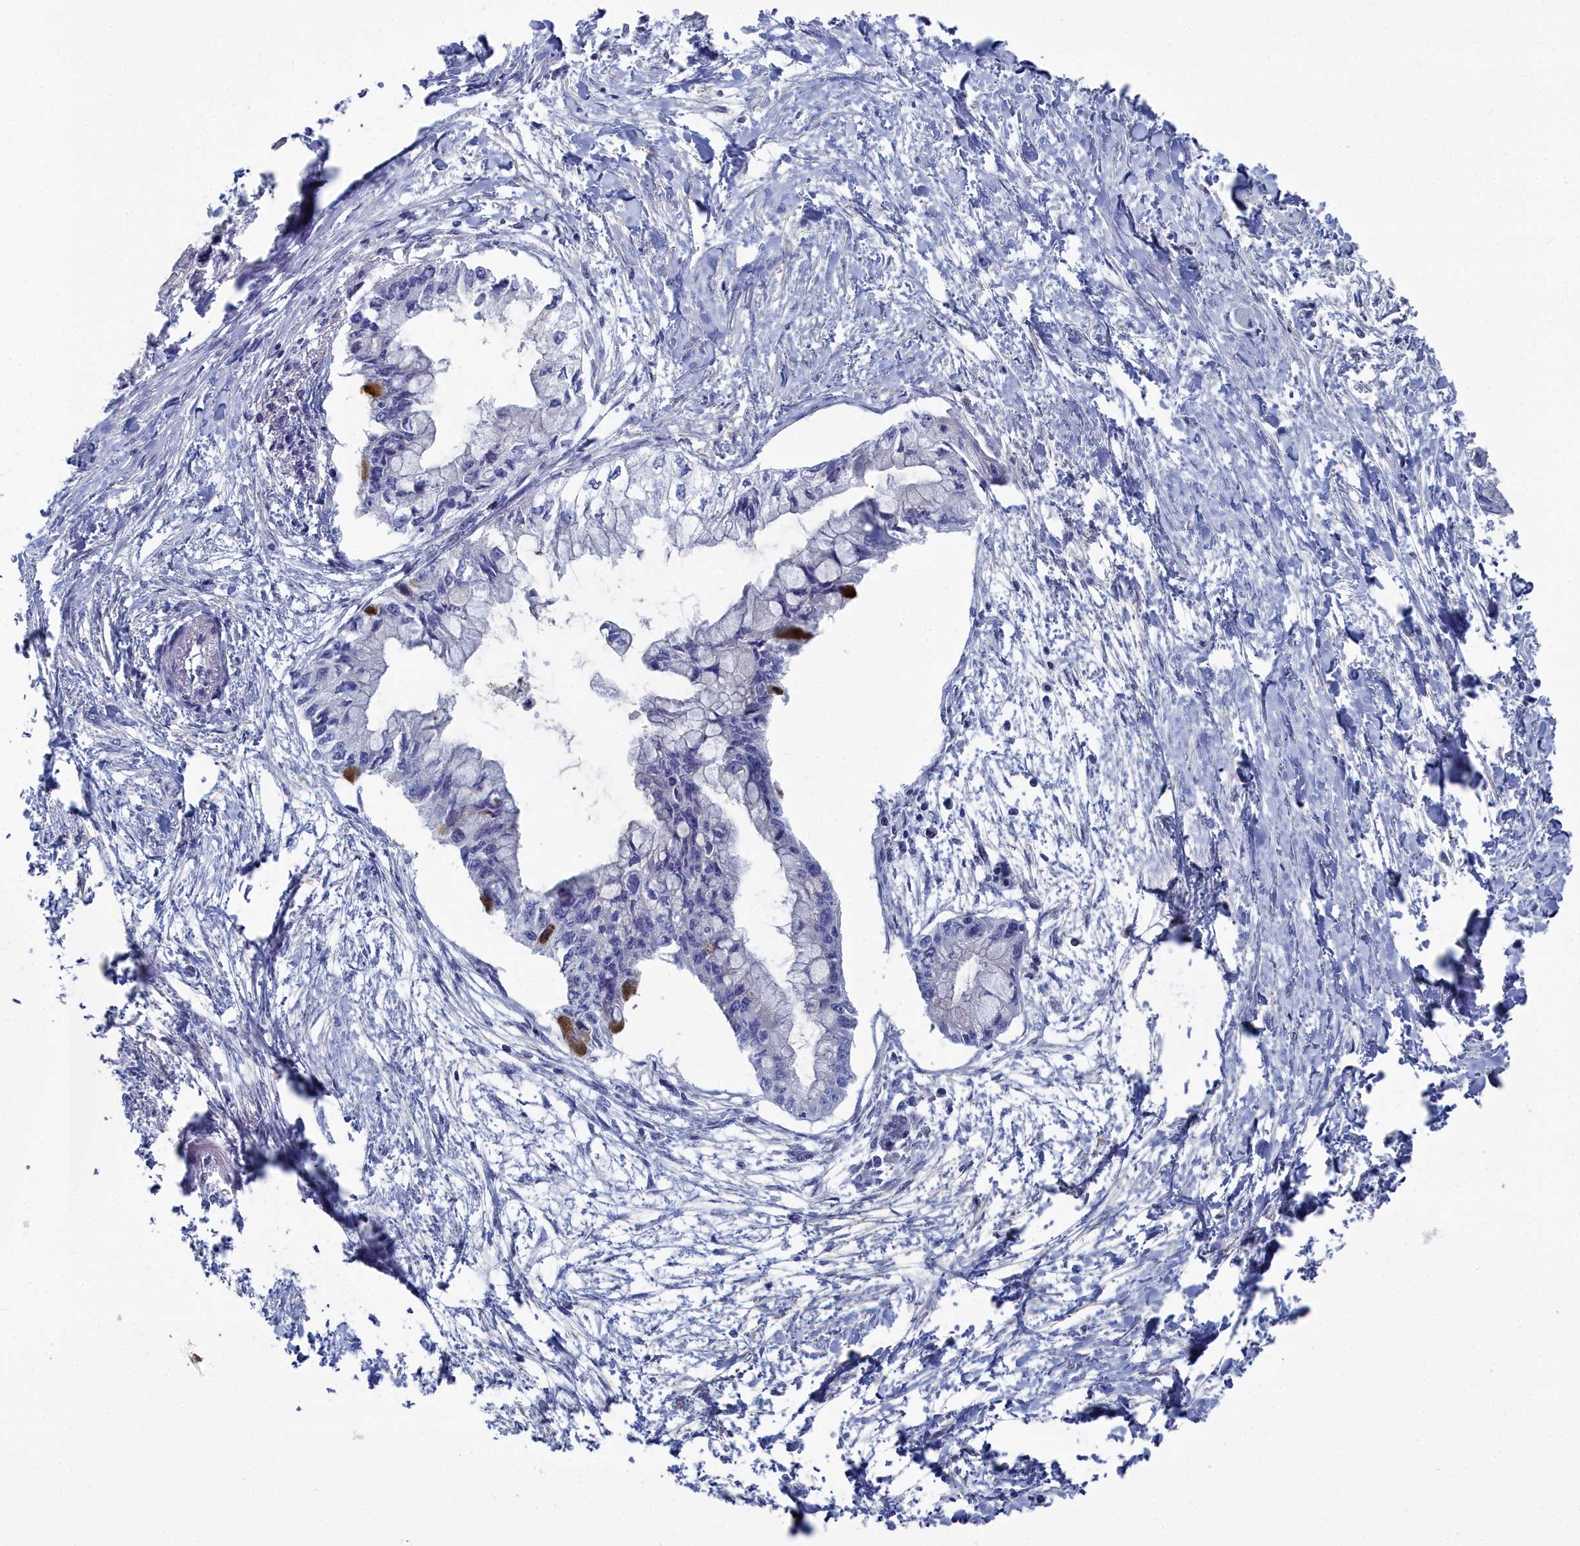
{"staining": {"intensity": "negative", "quantity": "none", "location": "none"}, "tissue": "pancreatic cancer", "cell_type": "Tumor cells", "image_type": "cancer", "snomed": [{"axis": "morphology", "description": "Adenocarcinoma, NOS"}, {"axis": "topography", "description": "Pancreas"}], "caption": "IHC of human pancreatic adenocarcinoma demonstrates no staining in tumor cells.", "gene": "SHISAL2A", "patient": {"sex": "male", "age": 48}}